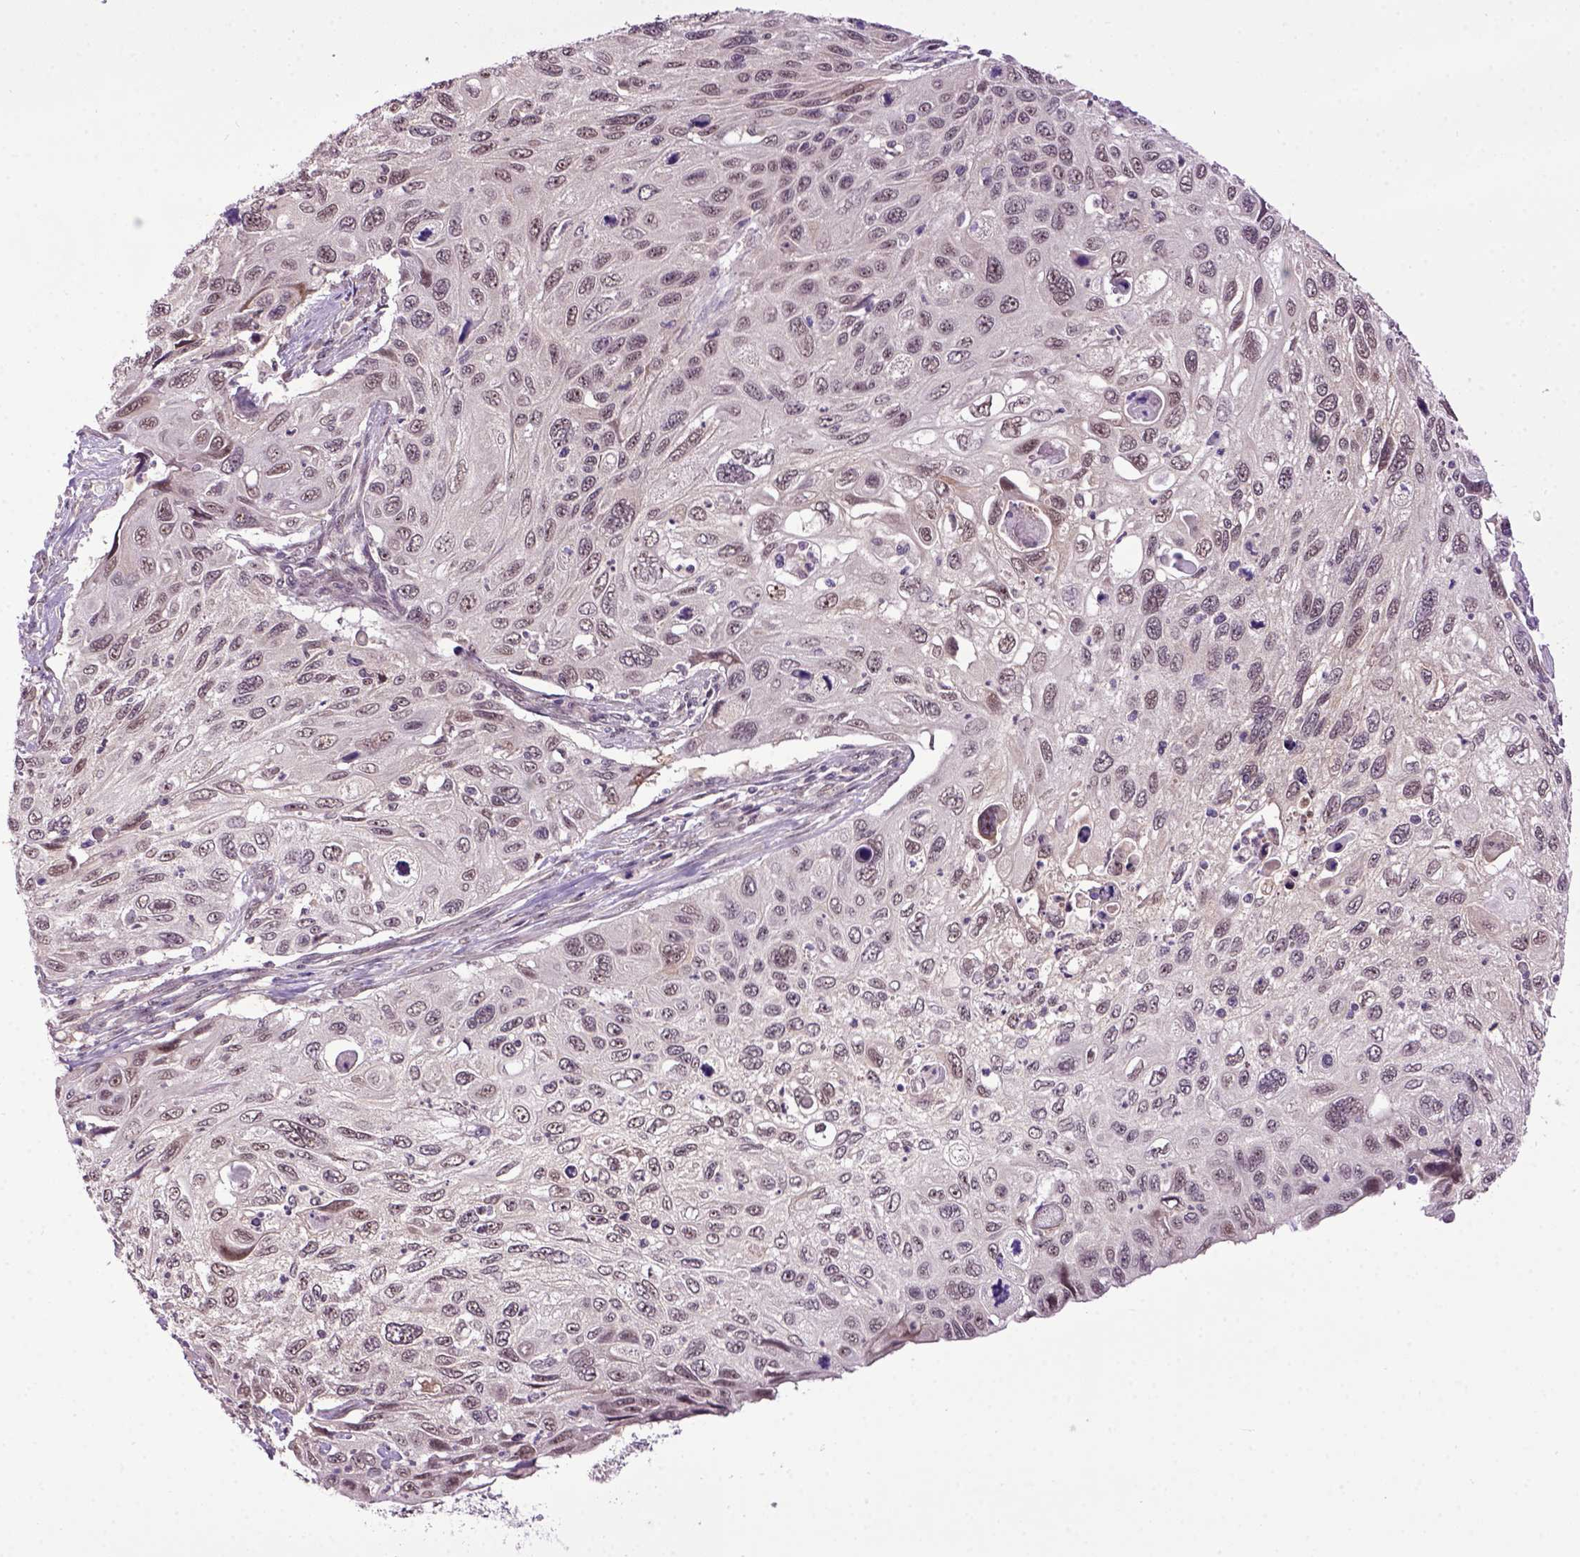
{"staining": {"intensity": "negative", "quantity": "none", "location": "none"}, "tissue": "cervical cancer", "cell_type": "Tumor cells", "image_type": "cancer", "snomed": [{"axis": "morphology", "description": "Squamous cell carcinoma, NOS"}, {"axis": "topography", "description": "Cervix"}], "caption": "The immunohistochemistry (IHC) histopathology image has no significant positivity in tumor cells of cervical cancer (squamous cell carcinoma) tissue.", "gene": "RAB43", "patient": {"sex": "female", "age": 70}}